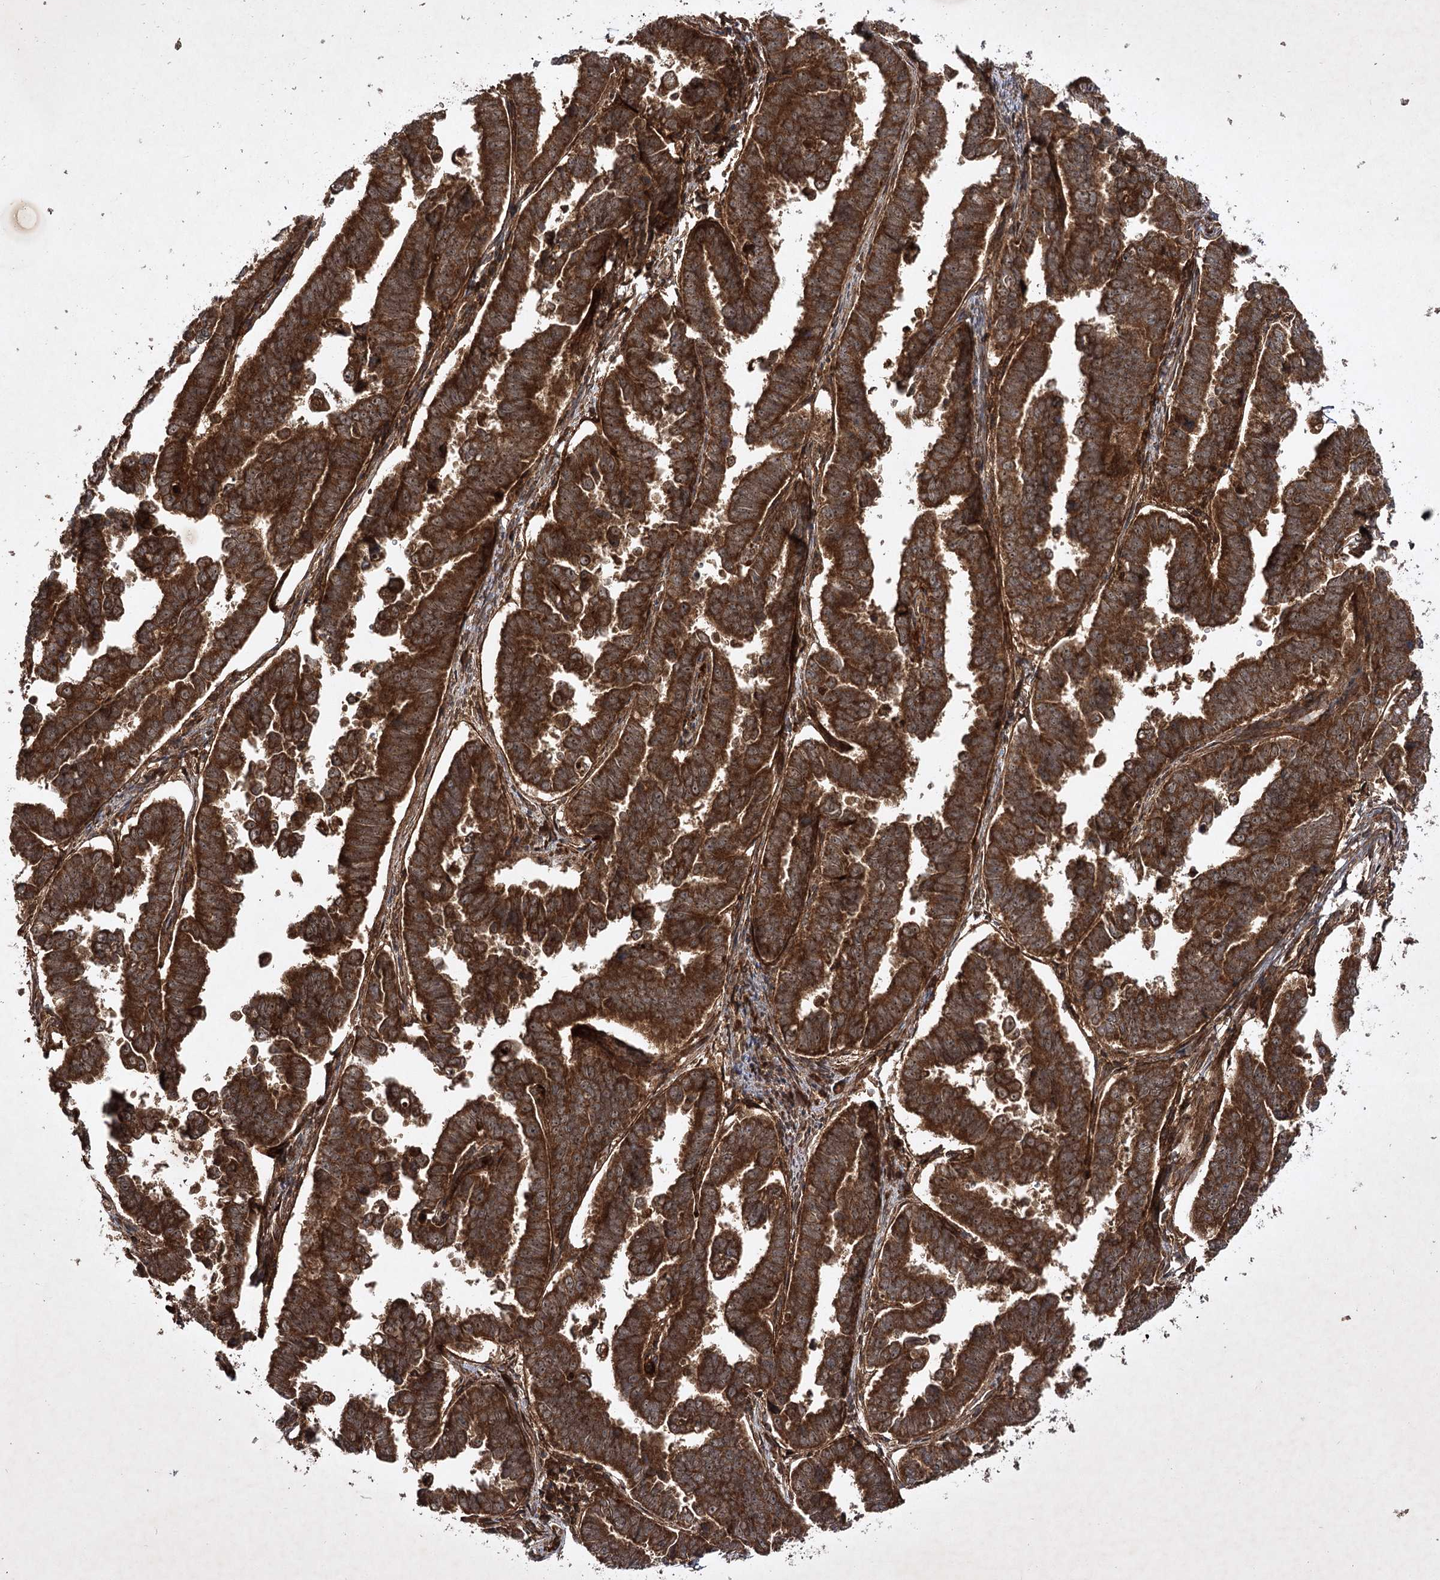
{"staining": {"intensity": "strong", "quantity": ">75%", "location": "cytoplasmic/membranous"}, "tissue": "endometrial cancer", "cell_type": "Tumor cells", "image_type": "cancer", "snomed": [{"axis": "morphology", "description": "Adenocarcinoma, NOS"}, {"axis": "topography", "description": "Endometrium"}], "caption": "Tumor cells demonstrate strong cytoplasmic/membranous staining in approximately >75% of cells in adenocarcinoma (endometrial). The staining is performed using DAB (3,3'-diaminobenzidine) brown chromogen to label protein expression. The nuclei are counter-stained blue using hematoxylin.", "gene": "DNAJC13", "patient": {"sex": "female", "age": 75}}